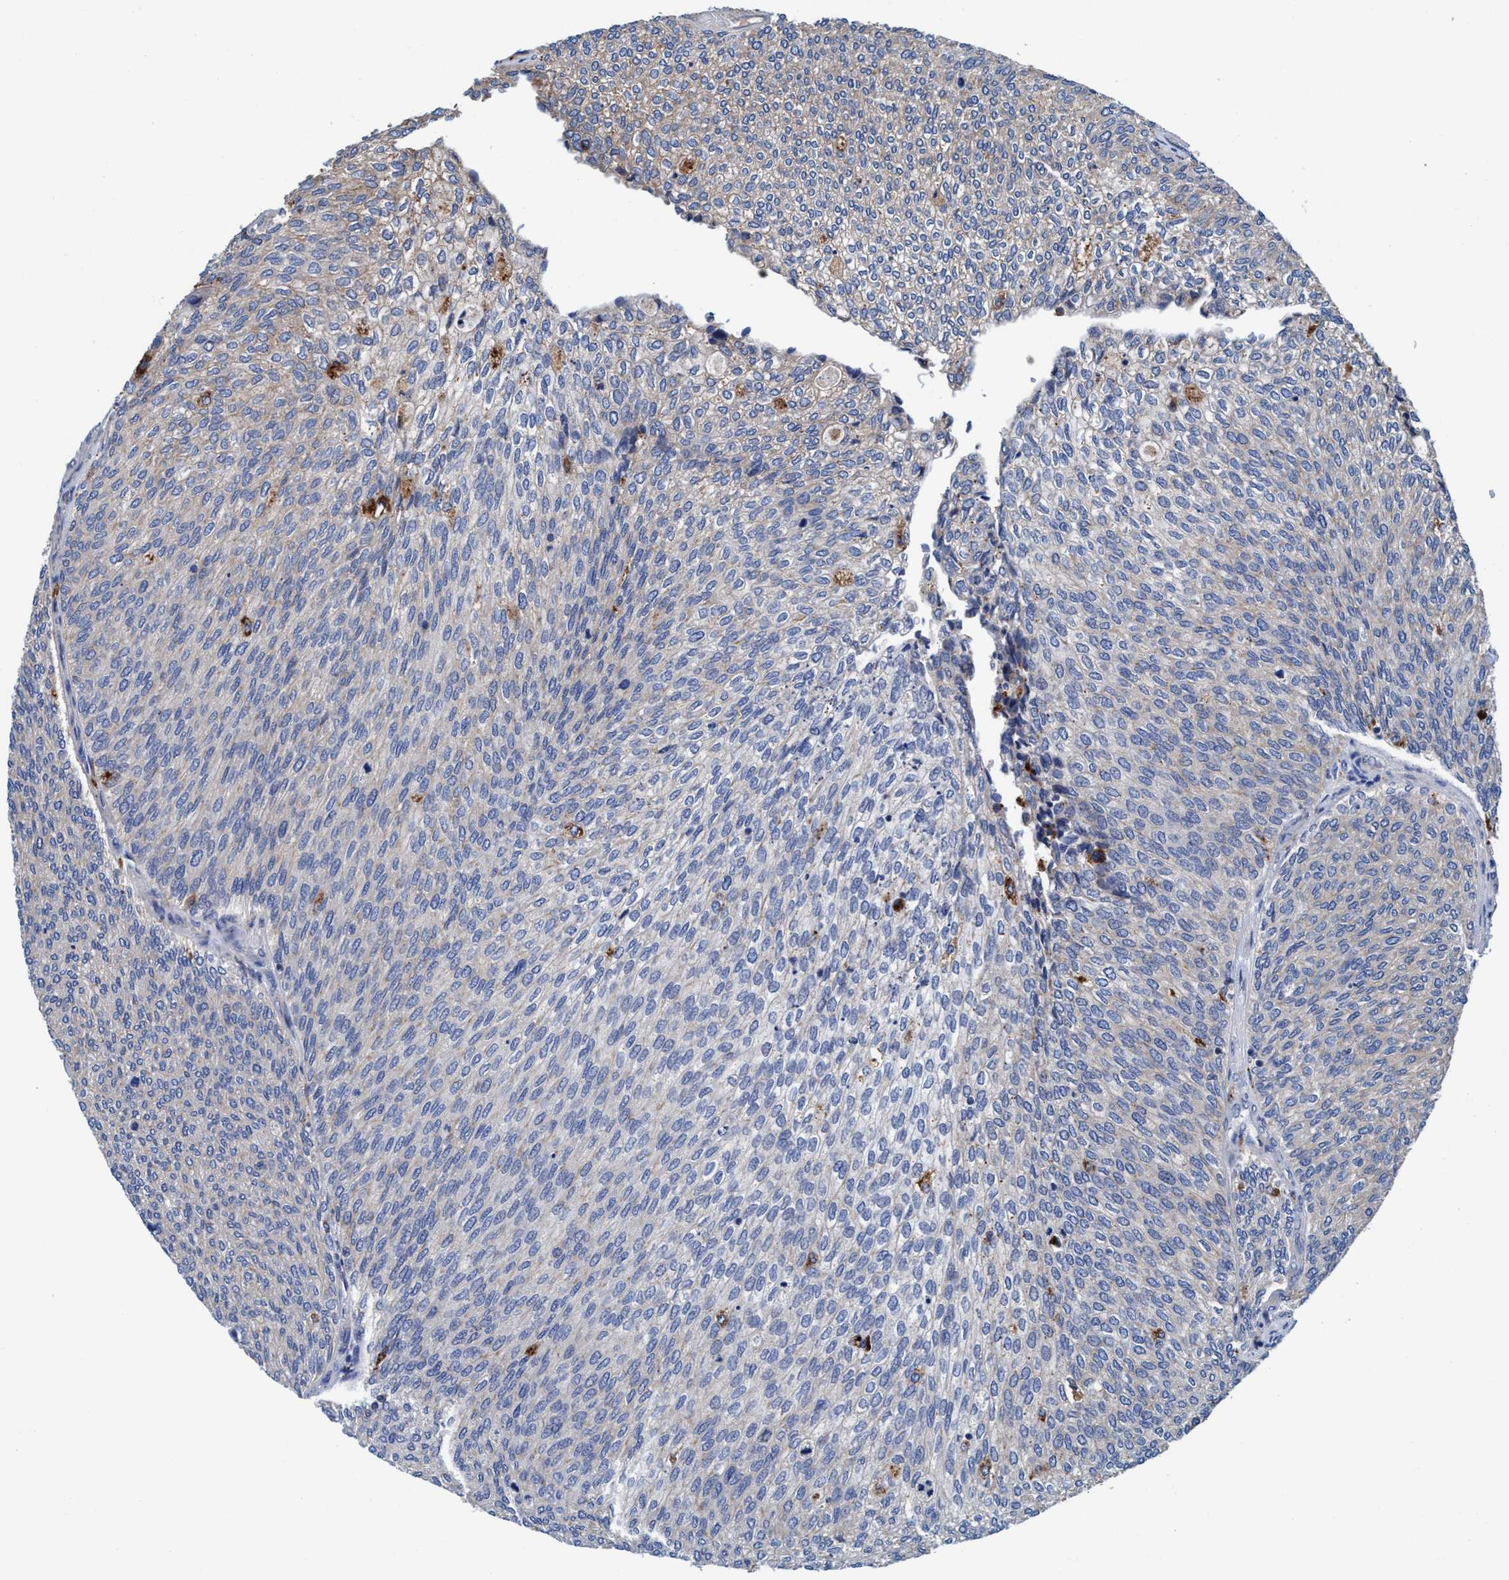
{"staining": {"intensity": "weak", "quantity": "25%-75%", "location": "cytoplasmic/membranous"}, "tissue": "urothelial cancer", "cell_type": "Tumor cells", "image_type": "cancer", "snomed": [{"axis": "morphology", "description": "Urothelial carcinoma, Low grade"}, {"axis": "topography", "description": "Urinary bladder"}], "caption": "Protein expression analysis of human urothelial carcinoma (low-grade) reveals weak cytoplasmic/membranous staining in approximately 25%-75% of tumor cells.", "gene": "ENDOG", "patient": {"sex": "female", "age": 79}}